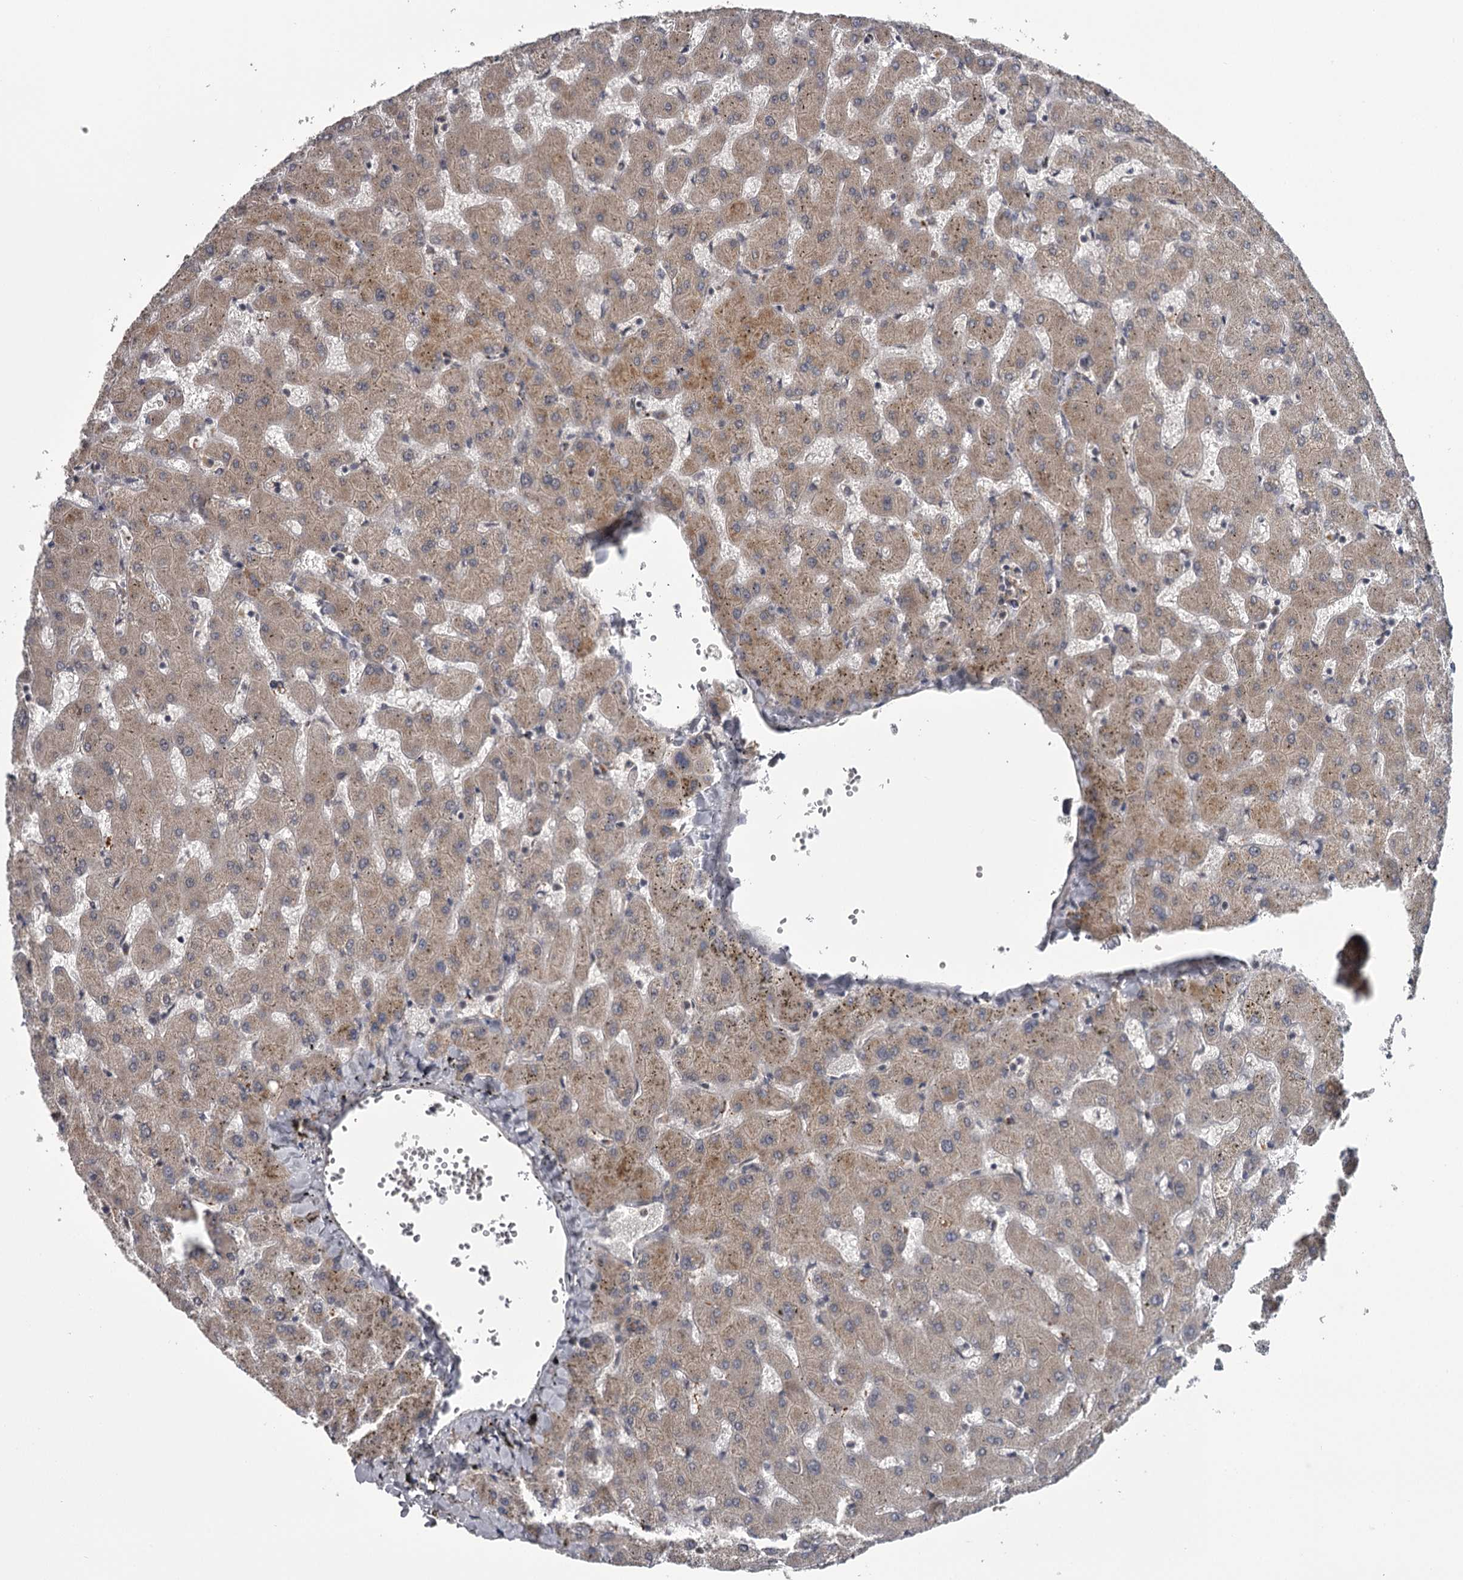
{"staining": {"intensity": "negative", "quantity": "none", "location": "none"}, "tissue": "liver", "cell_type": "Cholangiocytes", "image_type": "normal", "snomed": [{"axis": "morphology", "description": "Normal tissue, NOS"}, {"axis": "topography", "description": "Liver"}], "caption": "Immunohistochemistry histopathology image of normal liver: liver stained with DAB reveals no significant protein positivity in cholangiocytes.", "gene": "CWF19L2", "patient": {"sex": "female", "age": 63}}